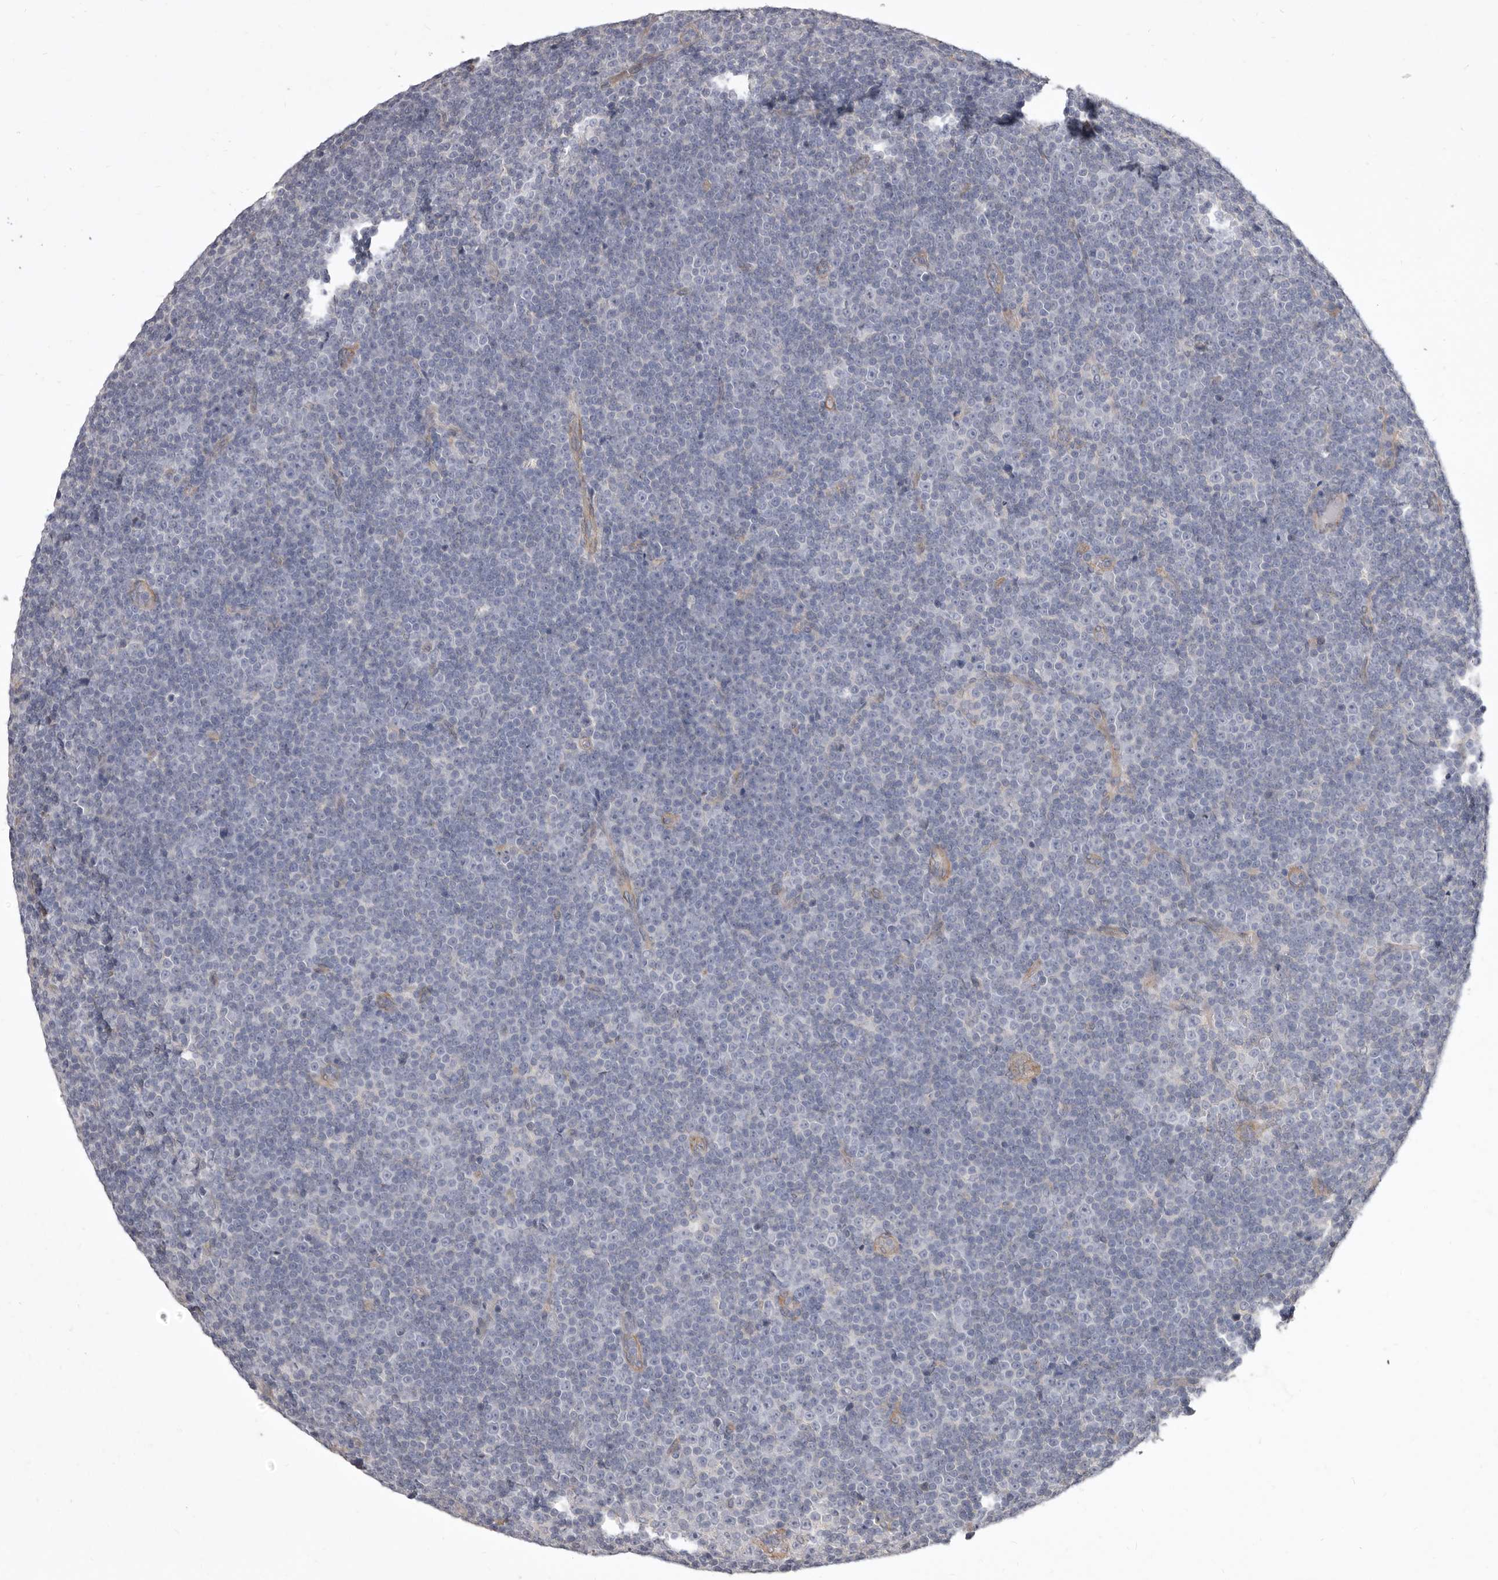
{"staining": {"intensity": "negative", "quantity": "none", "location": "none"}, "tissue": "lymphoma", "cell_type": "Tumor cells", "image_type": "cancer", "snomed": [{"axis": "morphology", "description": "Malignant lymphoma, non-Hodgkin's type, Low grade"}, {"axis": "topography", "description": "Lymph node"}], "caption": "Photomicrograph shows no protein staining in tumor cells of low-grade malignant lymphoma, non-Hodgkin's type tissue.", "gene": "P2RX6", "patient": {"sex": "female", "age": 67}}